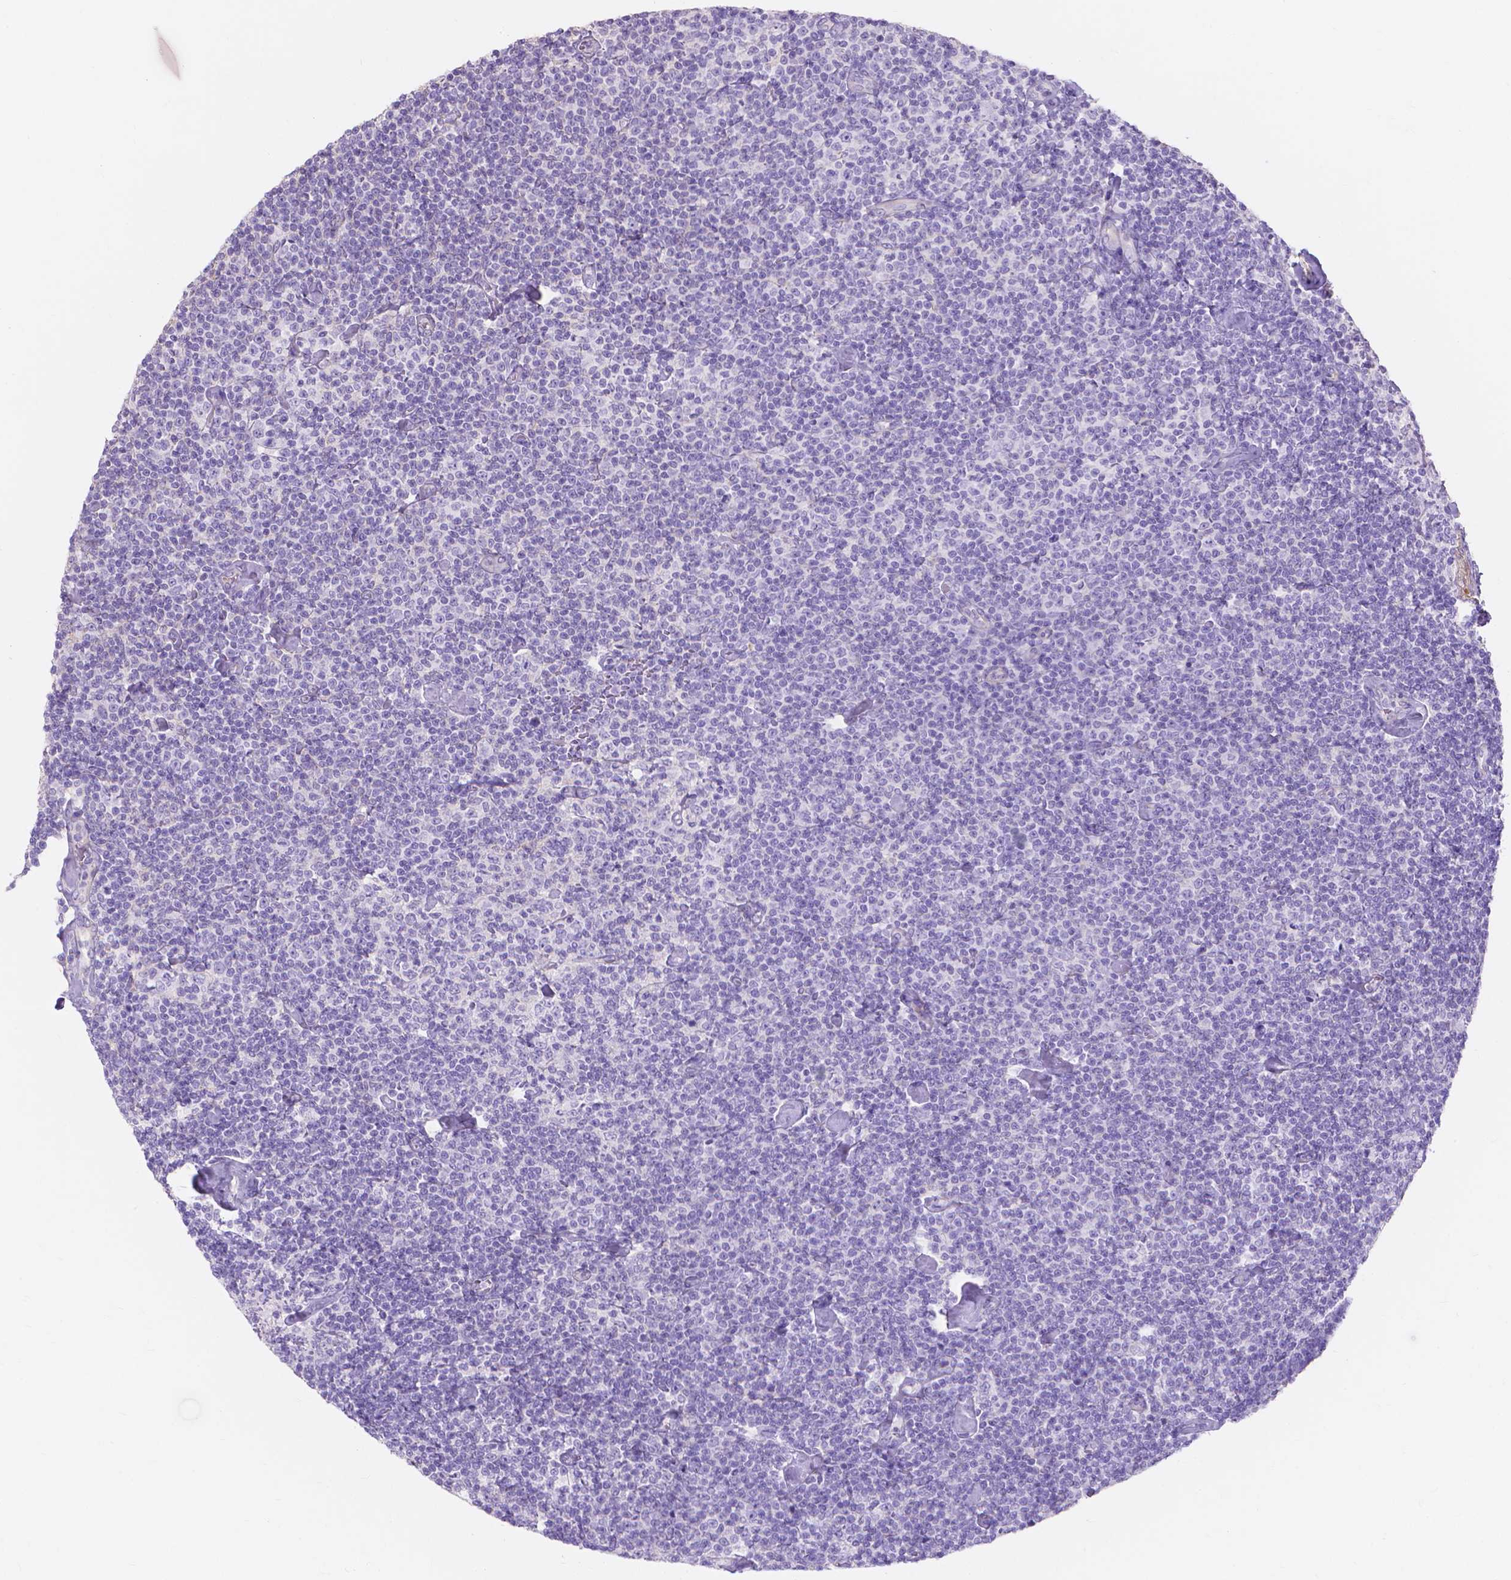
{"staining": {"intensity": "negative", "quantity": "none", "location": "none"}, "tissue": "lymphoma", "cell_type": "Tumor cells", "image_type": "cancer", "snomed": [{"axis": "morphology", "description": "Malignant lymphoma, non-Hodgkin's type, Low grade"}, {"axis": "topography", "description": "Lymph node"}], "caption": "This is a image of immunohistochemistry staining of lymphoma, which shows no positivity in tumor cells.", "gene": "MBLAC1", "patient": {"sex": "male", "age": 81}}